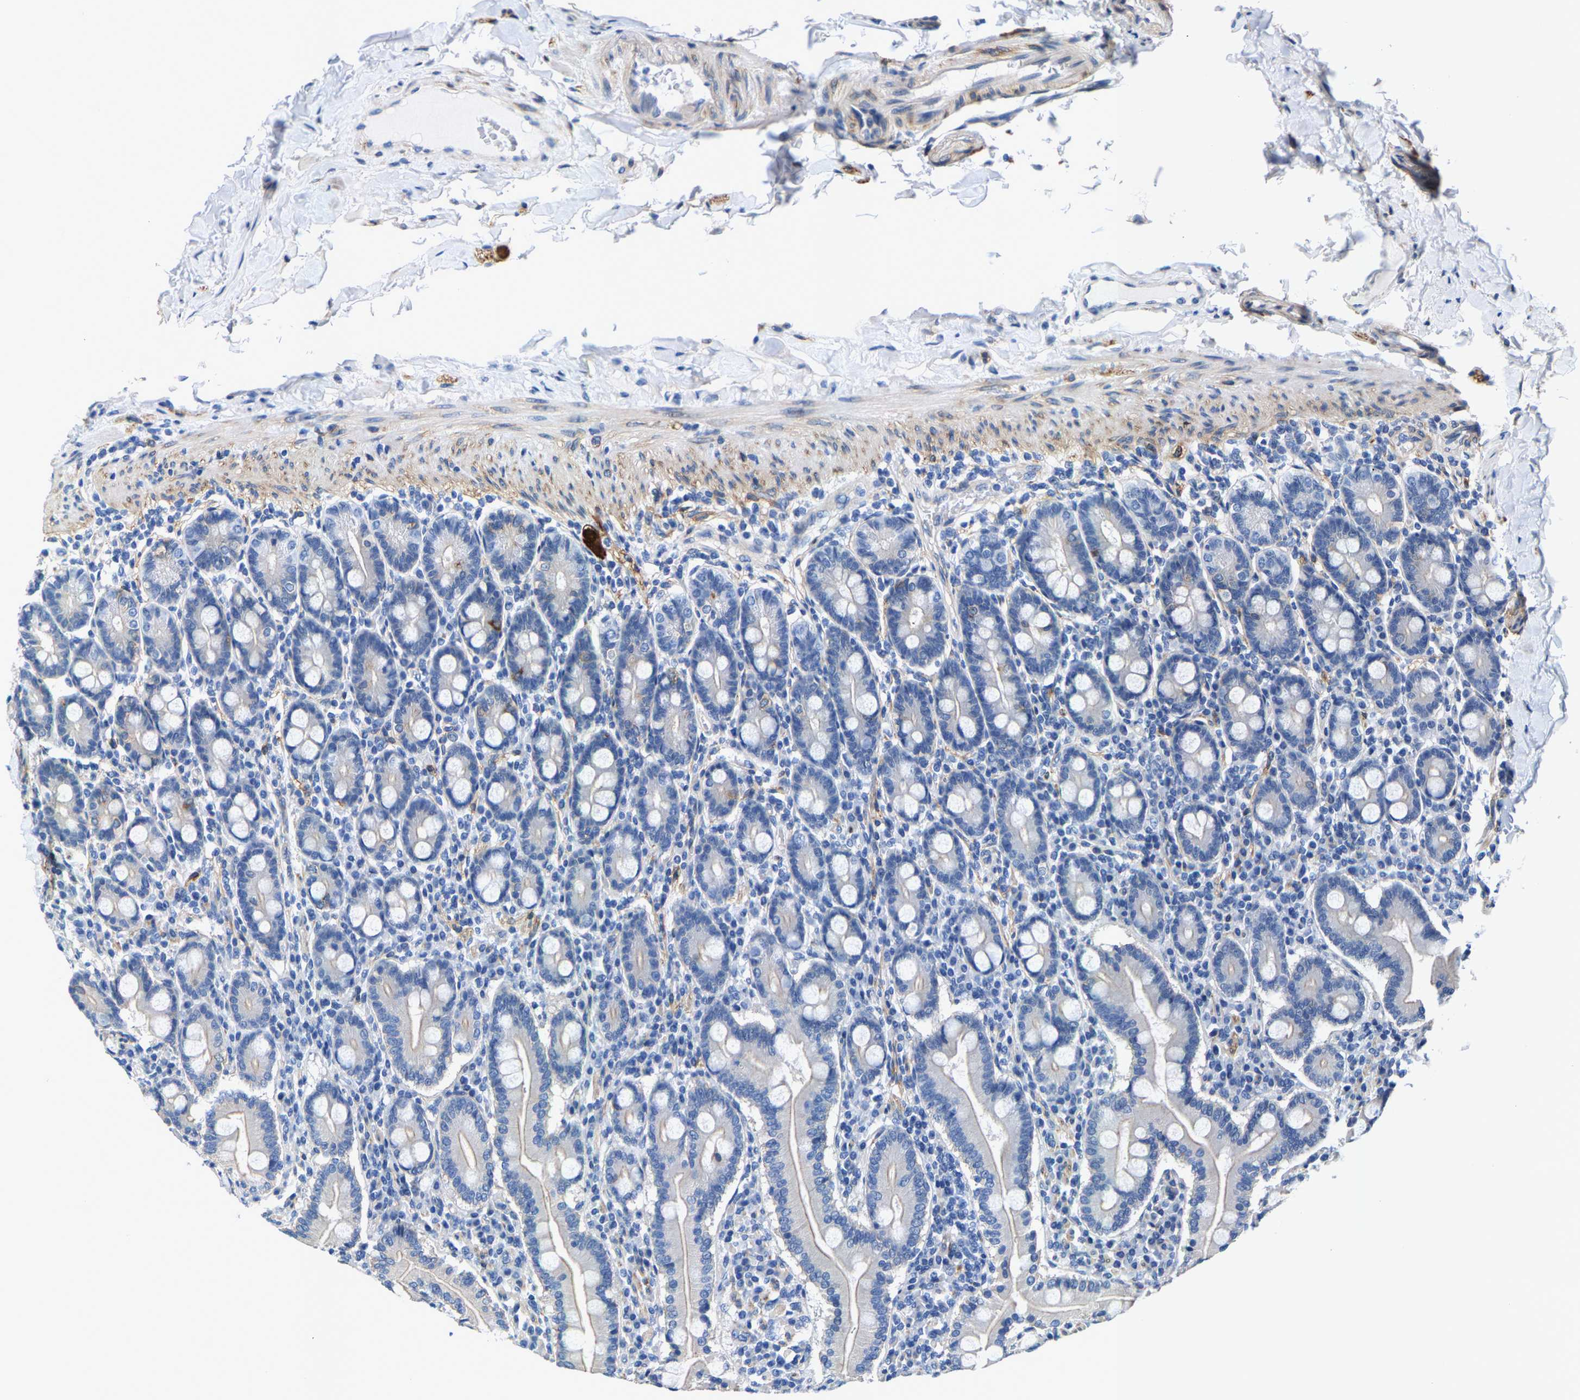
{"staining": {"intensity": "negative", "quantity": "none", "location": "none"}, "tissue": "duodenum", "cell_type": "Glandular cells", "image_type": "normal", "snomed": [{"axis": "morphology", "description": "Normal tissue, NOS"}, {"axis": "topography", "description": "Duodenum"}], "caption": "IHC of normal duodenum displays no expression in glandular cells.", "gene": "DSCAM", "patient": {"sex": "male", "age": 50}}